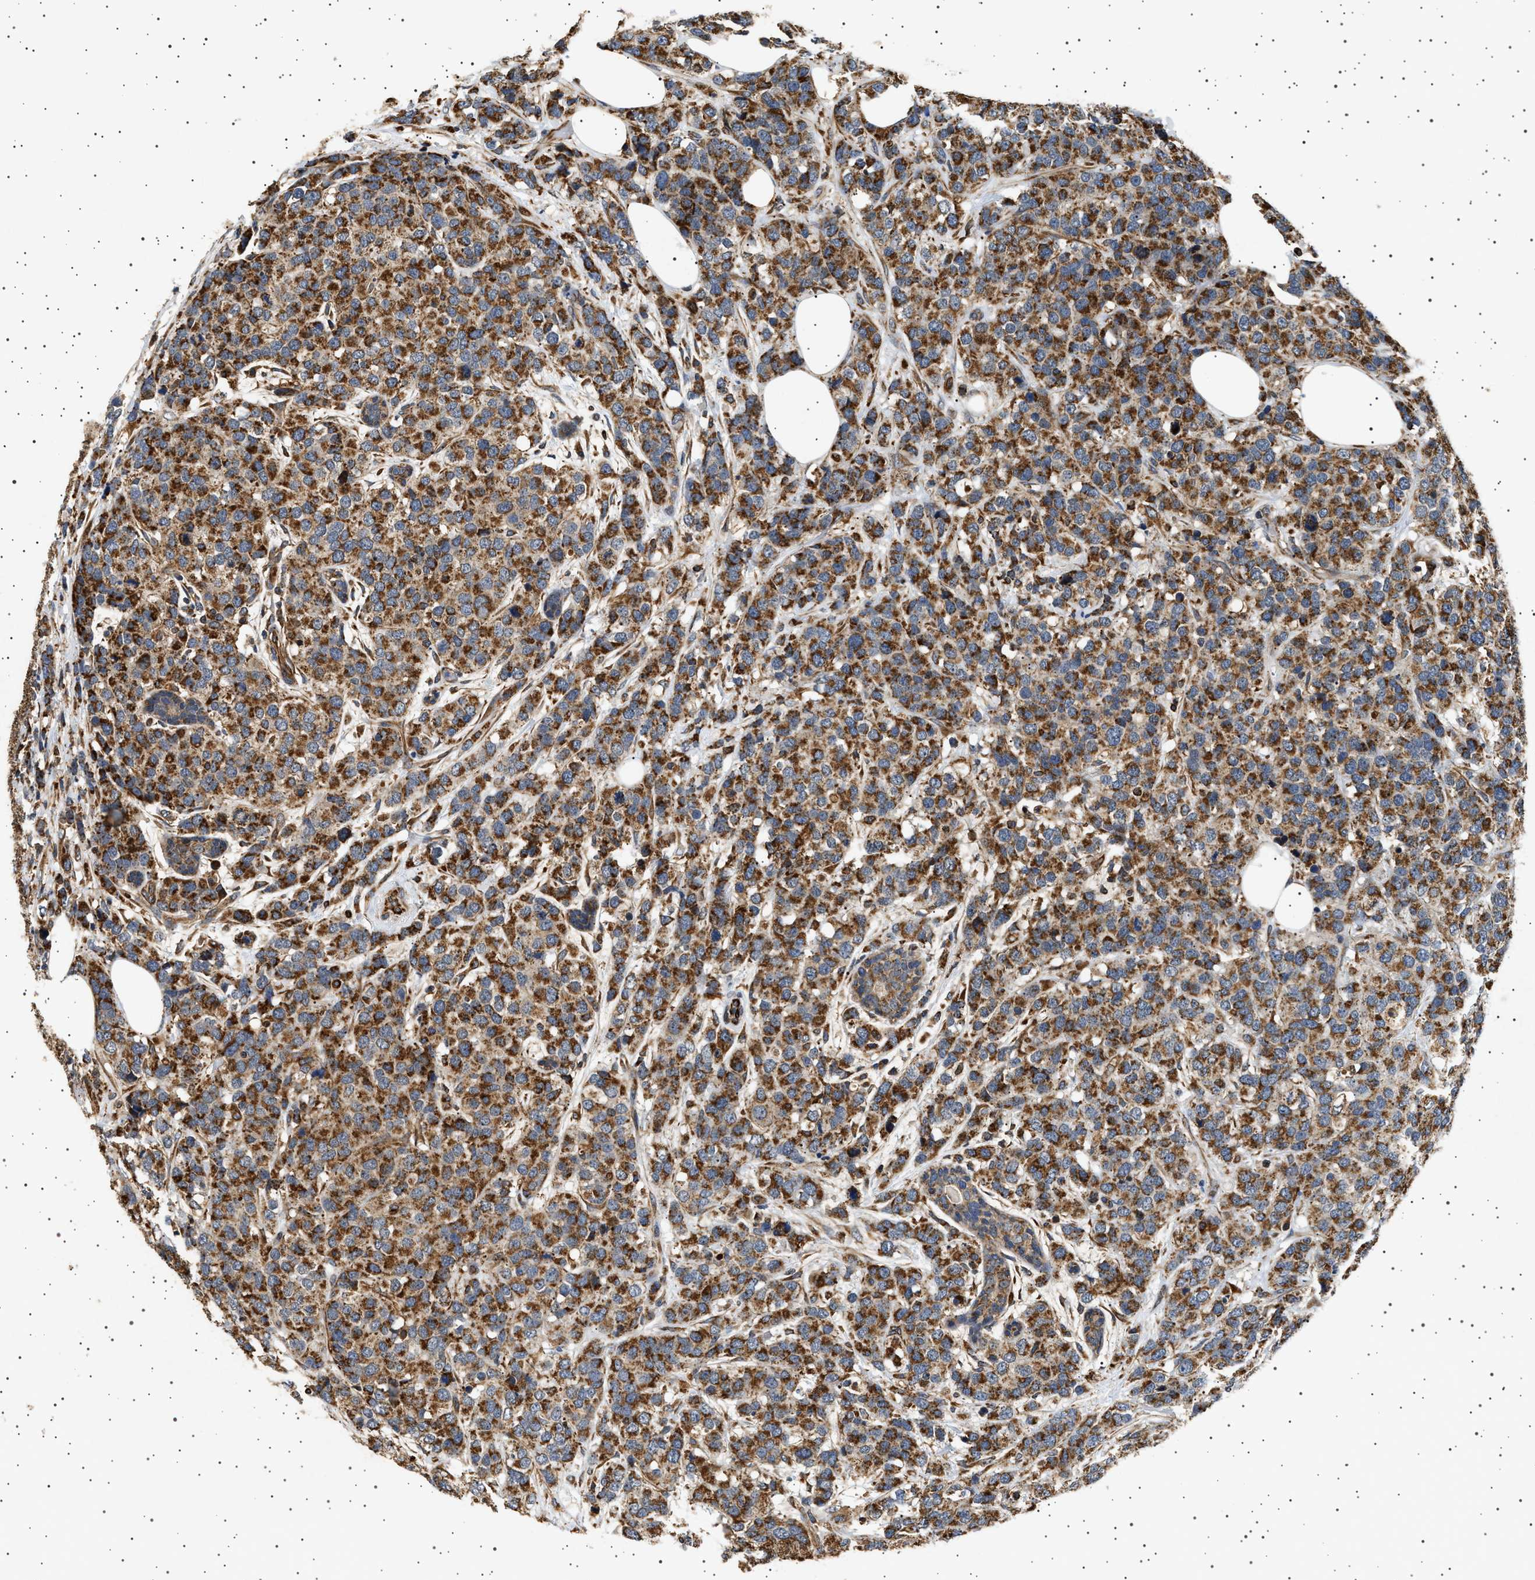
{"staining": {"intensity": "moderate", "quantity": ">75%", "location": "cytoplasmic/membranous"}, "tissue": "breast cancer", "cell_type": "Tumor cells", "image_type": "cancer", "snomed": [{"axis": "morphology", "description": "Lobular carcinoma"}, {"axis": "topography", "description": "Breast"}], "caption": "A photomicrograph showing moderate cytoplasmic/membranous staining in about >75% of tumor cells in breast cancer (lobular carcinoma), as visualized by brown immunohistochemical staining.", "gene": "TRUB2", "patient": {"sex": "female", "age": 59}}